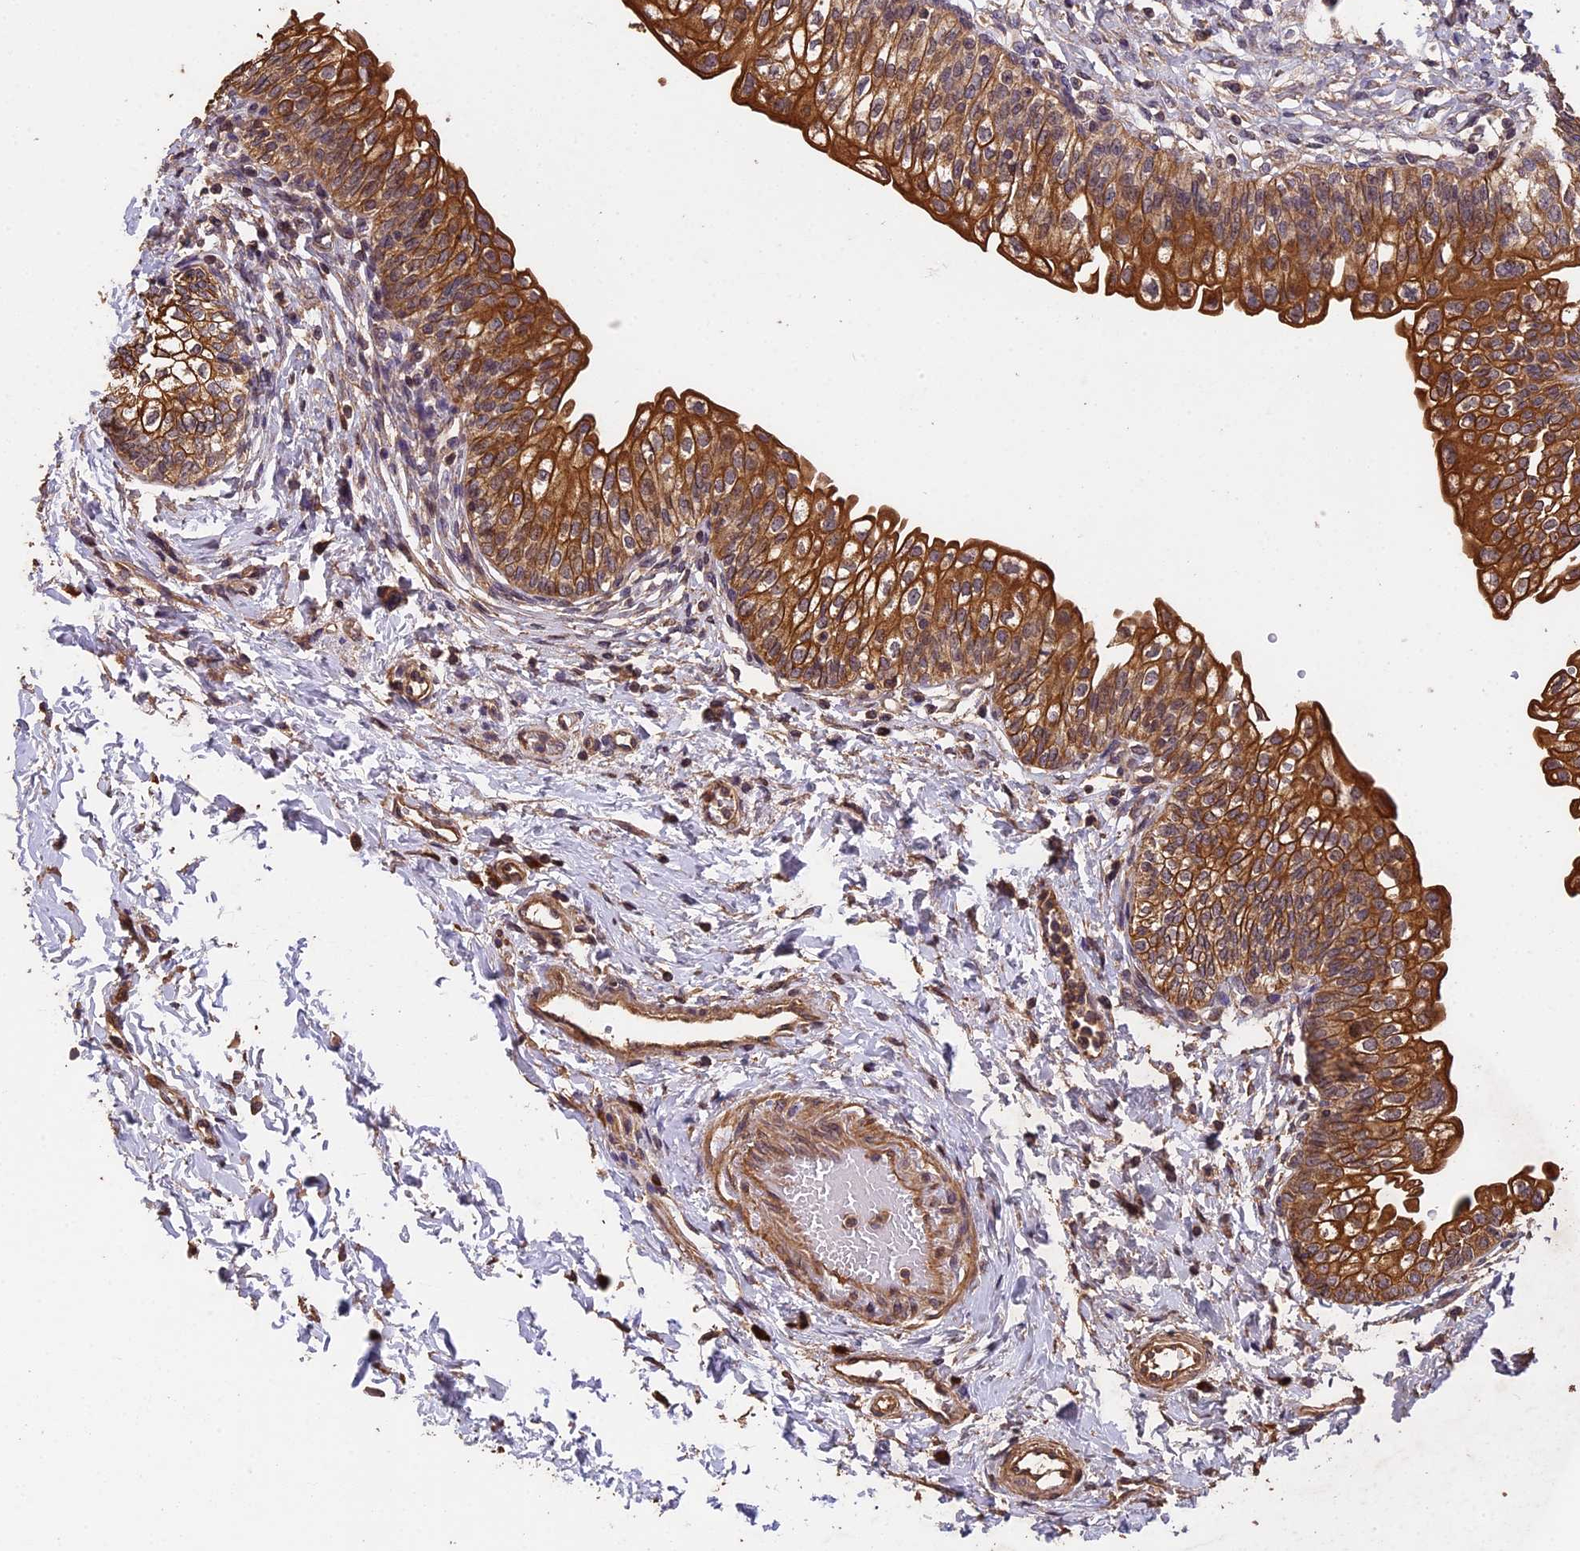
{"staining": {"intensity": "strong", "quantity": ">75%", "location": "cytoplasmic/membranous"}, "tissue": "urinary bladder", "cell_type": "Urothelial cells", "image_type": "normal", "snomed": [{"axis": "morphology", "description": "Normal tissue, NOS"}, {"axis": "topography", "description": "Urinary bladder"}], "caption": "Immunohistochemistry of unremarkable human urinary bladder exhibits high levels of strong cytoplasmic/membranous expression in about >75% of urothelial cells. The staining was performed using DAB to visualize the protein expression in brown, while the nuclei were stained in blue with hematoxylin (Magnification: 20x).", "gene": "CHD9", "patient": {"sex": "male", "age": 55}}